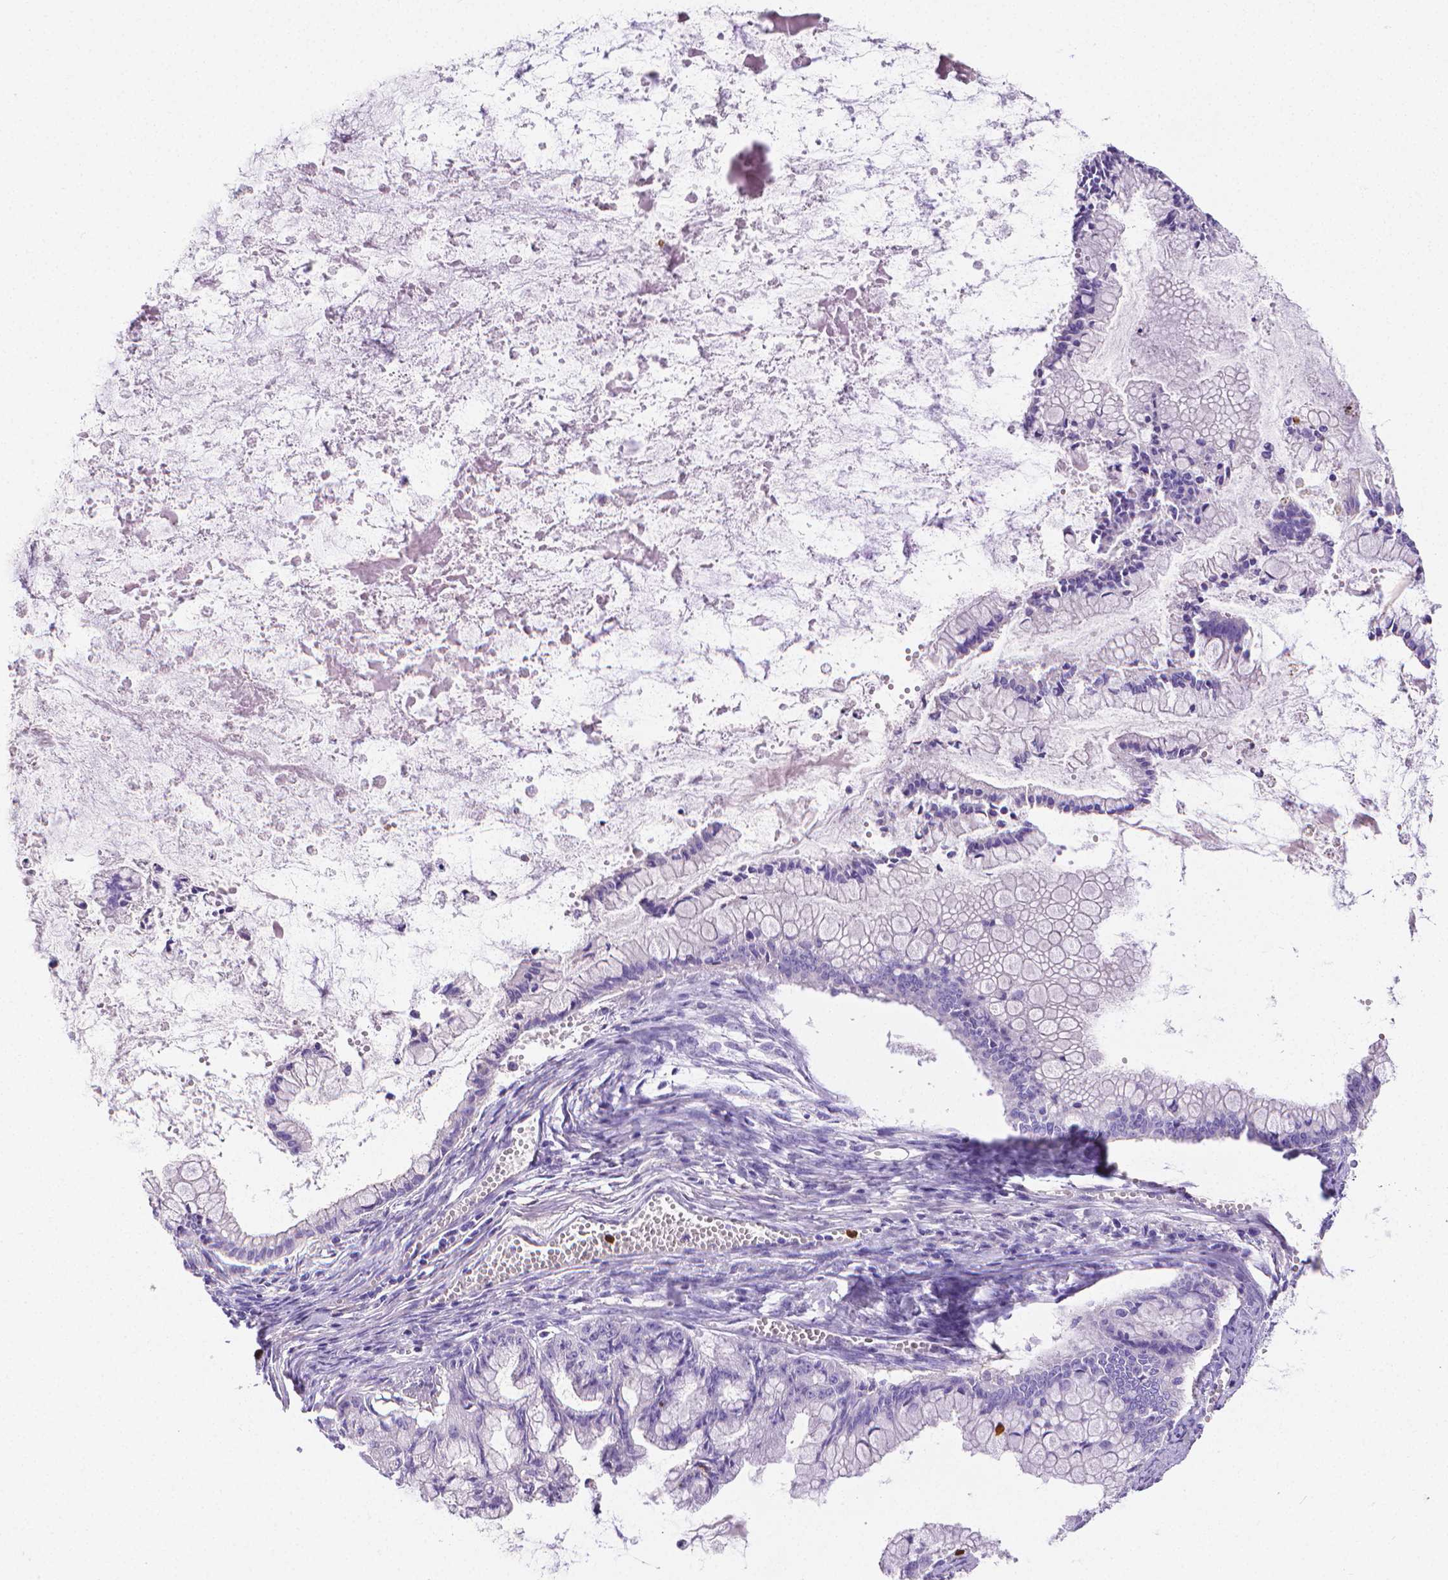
{"staining": {"intensity": "negative", "quantity": "none", "location": "none"}, "tissue": "ovarian cancer", "cell_type": "Tumor cells", "image_type": "cancer", "snomed": [{"axis": "morphology", "description": "Cystadenocarcinoma, mucinous, NOS"}, {"axis": "topography", "description": "Ovary"}], "caption": "An IHC photomicrograph of ovarian cancer (mucinous cystadenocarcinoma) is shown. There is no staining in tumor cells of ovarian cancer (mucinous cystadenocarcinoma).", "gene": "MMP9", "patient": {"sex": "female", "age": 67}}